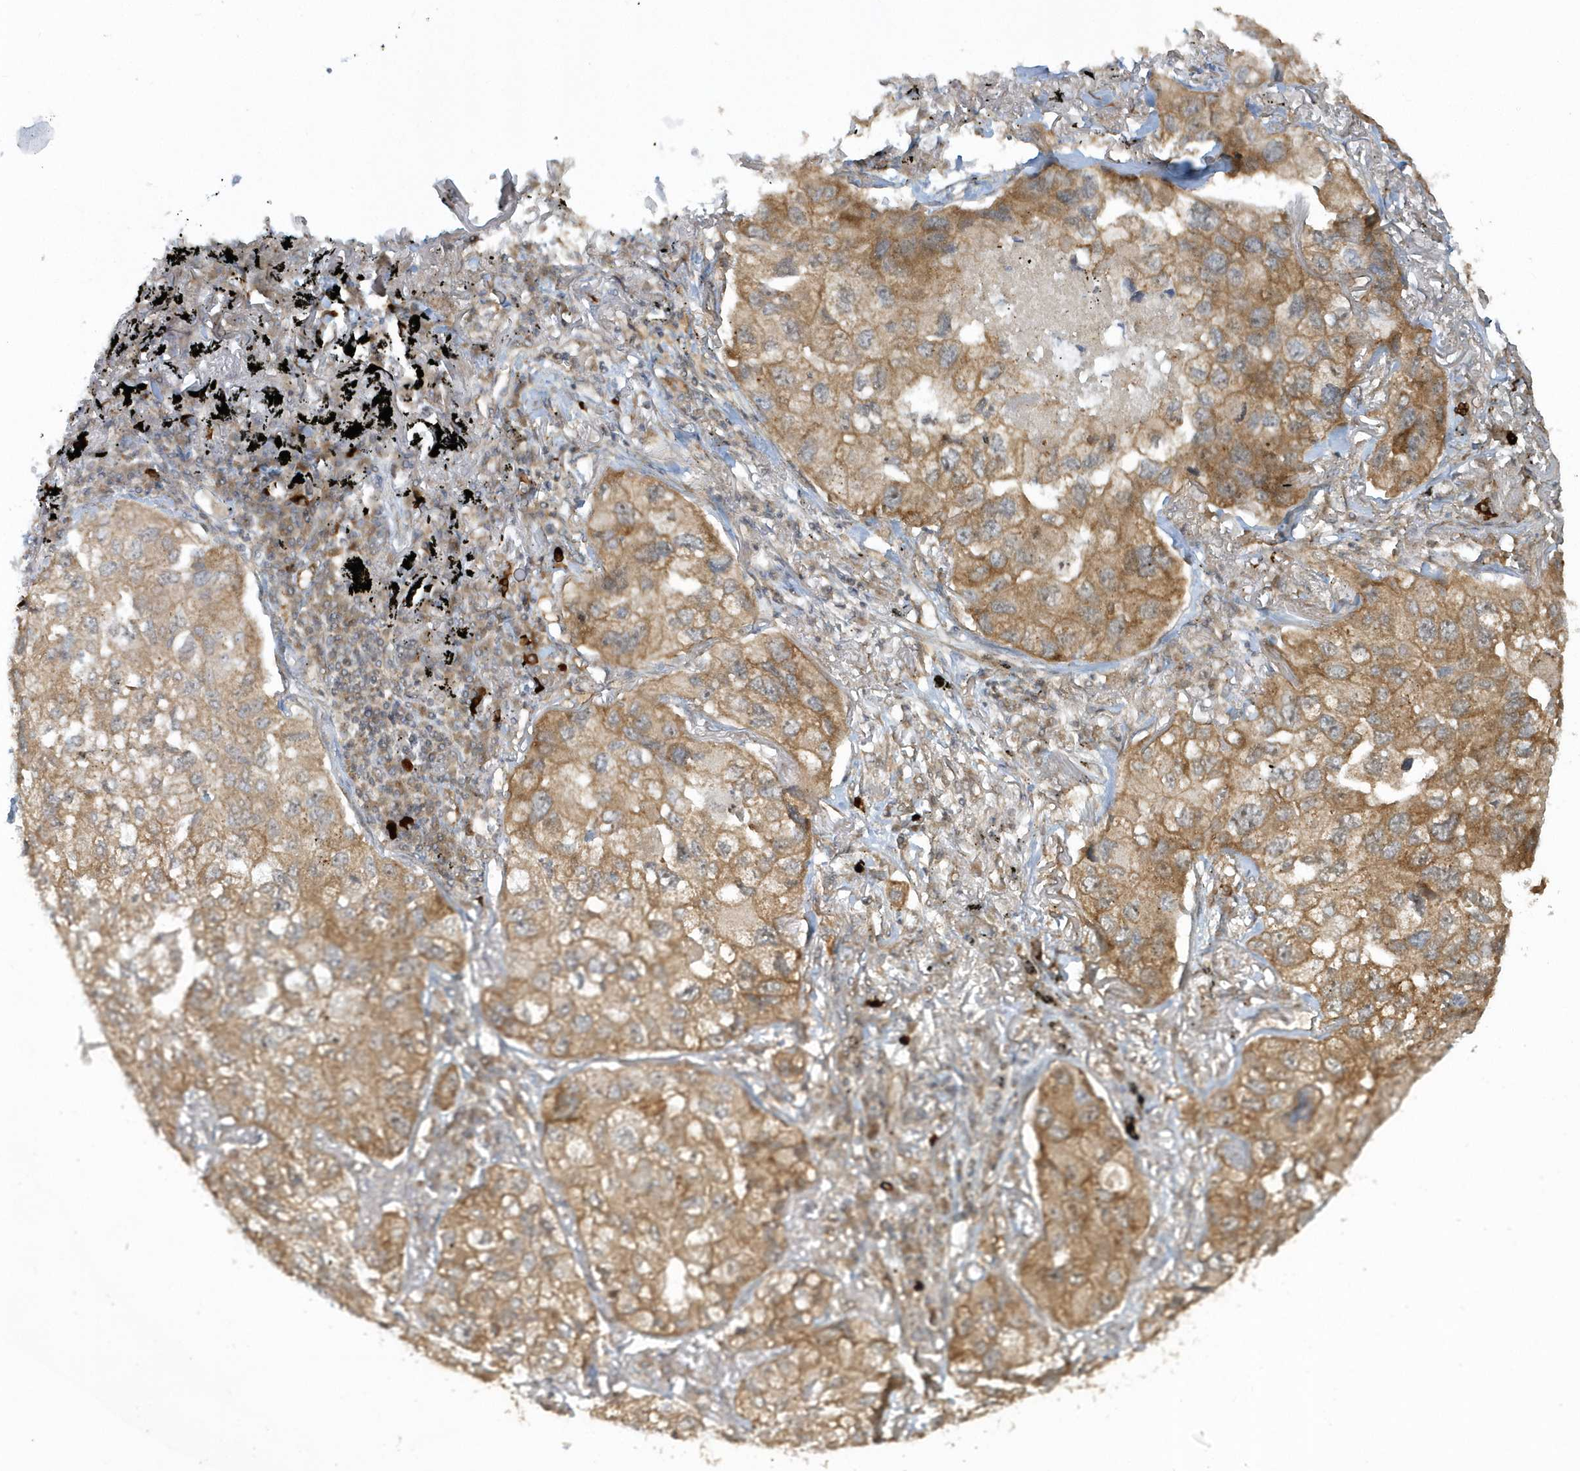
{"staining": {"intensity": "moderate", "quantity": ">75%", "location": "cytoplasmic/membranous"}, "tissue": "lung cancer", "cell_type": "Tumor cells", "image_type": "cancer", "snomed": [{"axis": "morphology", "description": "Adenocarcinoma, NOS"}, {"axis": "topography", "description": "Lung"}], "caption": "Immunohistochemical staining of lung adenocarcinoma reveals moderate cytoplasmic/membranous protein staining in approximately >75% of tumor cells.", "gene": "STIM2", "patient": {"sex": "male", "age": 65}}